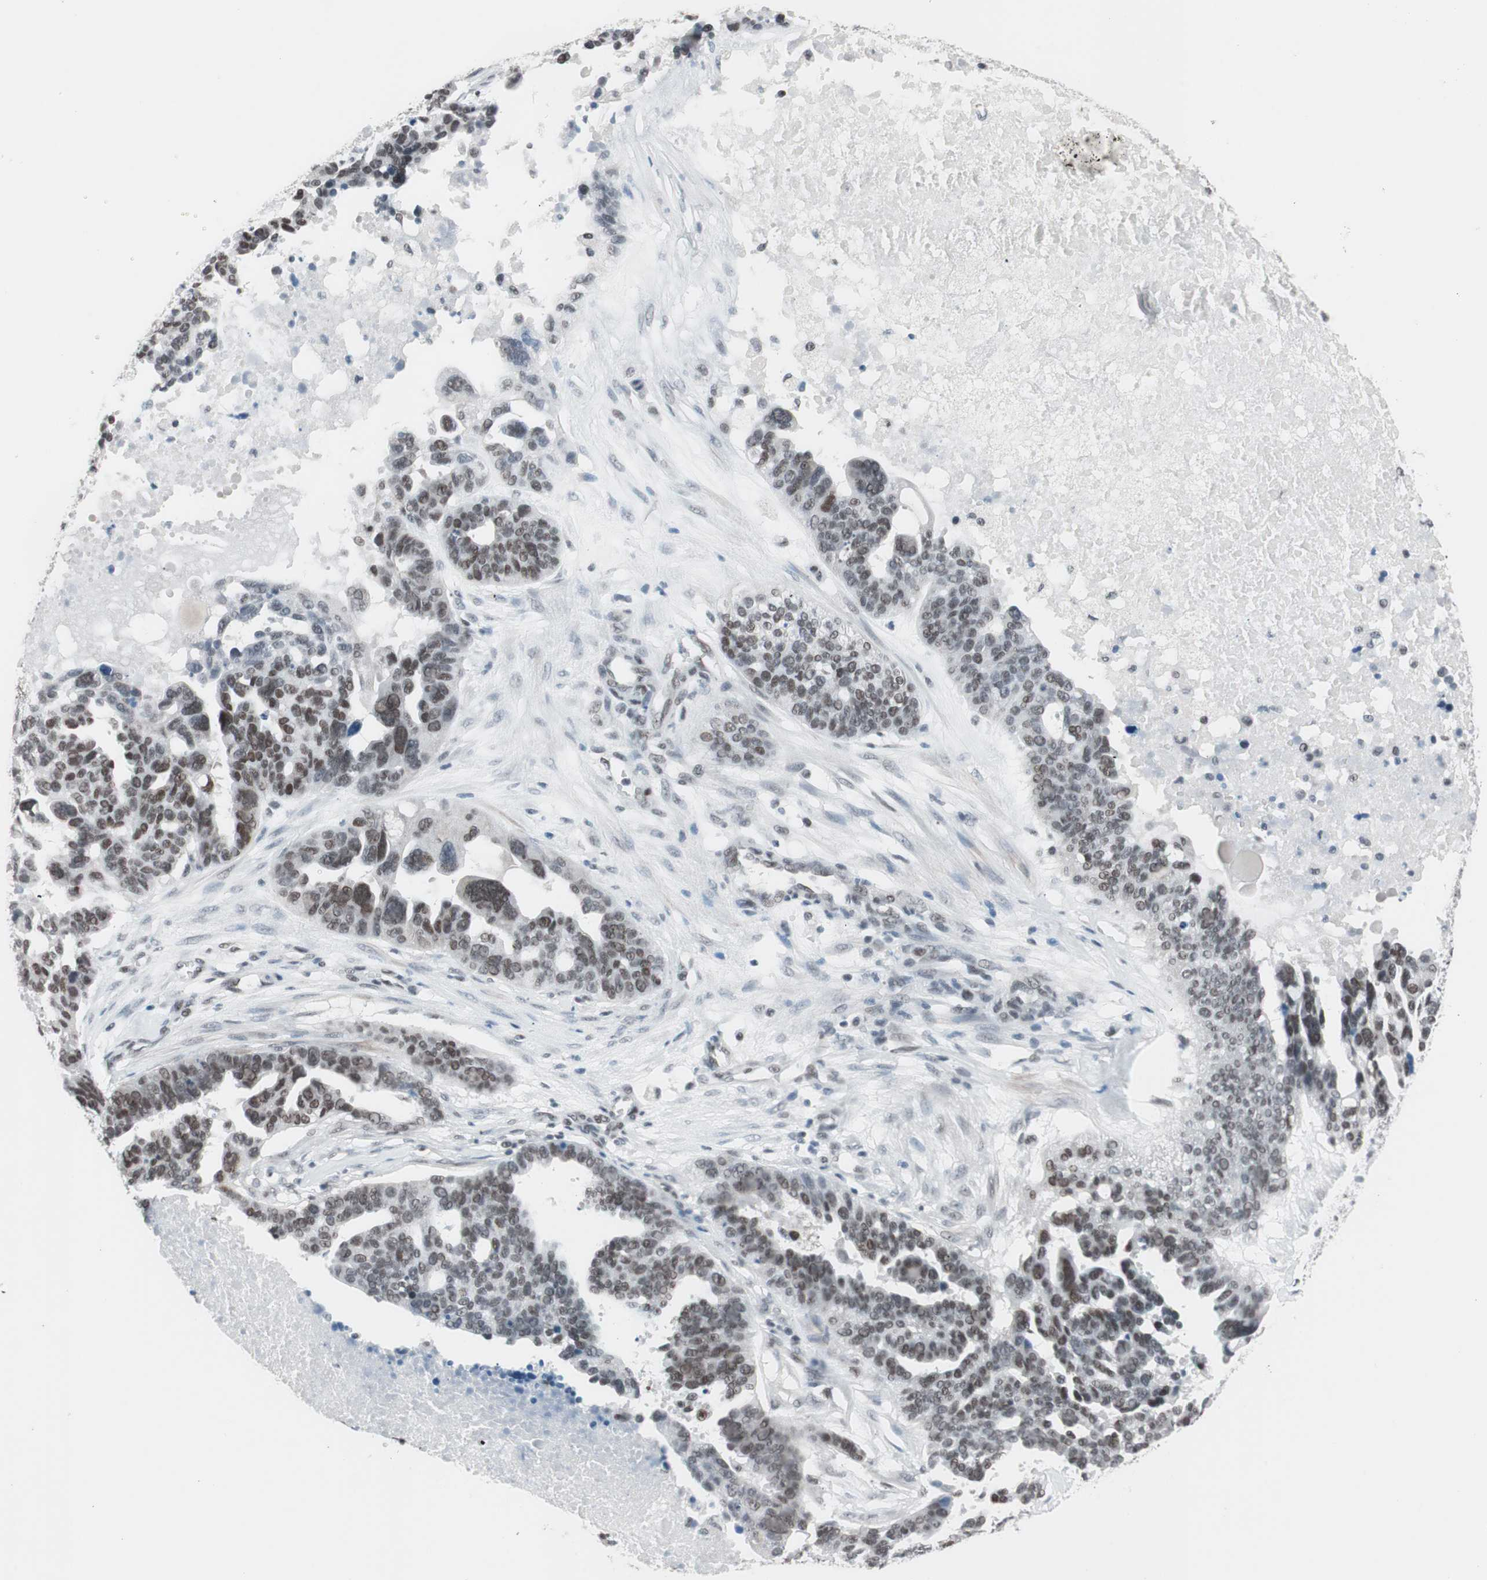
{"staining": {"intensity": "weak", "quantity": "25%-75%", "location": "nuclear"}, "tissue": "ovarian cancer", "cell_type": "Tumor cells", "image_type": "cancer", "snomed": [{"axis": "morphology", "description": "Cystadenocarcinoma, serous, NOS"}, {"axis": "topography", "description": "Ovary"}], "caption": "IHC photomicrograph of ovarian cancer (serous cystadenocarcinoma) stained for a protein (brown), which displays low levels of weak nuclear staining in about 25%-75% of tumor cells.", "gene": "ARID1A", "patient": {"sex": "female", "age": 59}}